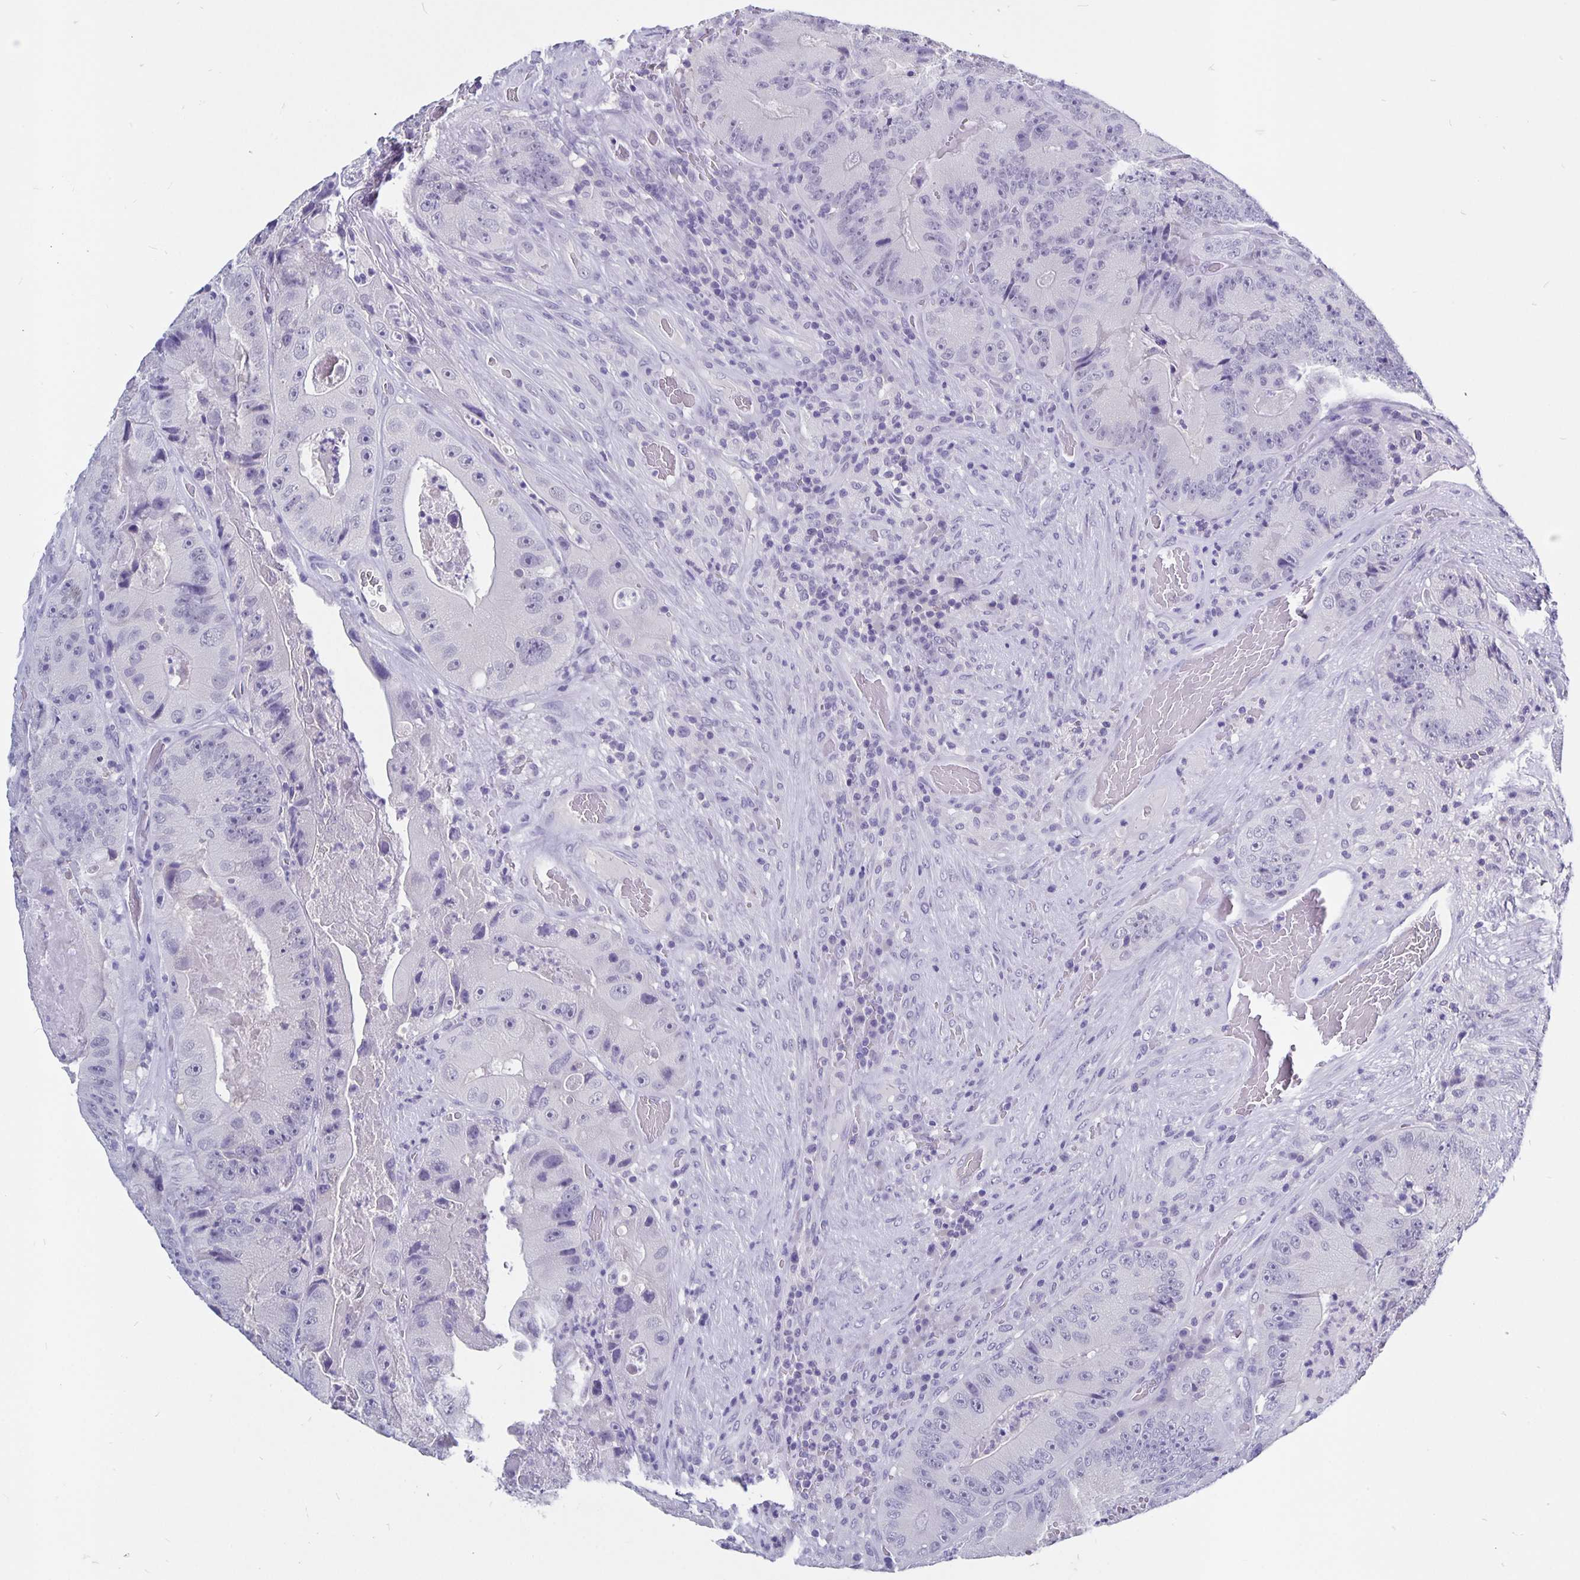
{"staining": {"intensity": "negative", "quantity": "none", "location": "none"}, "tissue": "colorectal cancer", "cell_type": "Tumor cells", "image_type": "cancer", "snomed": [{"axis": "morphology", "description": "Adenocarcinoma, NOS"}, {"axis": "topography", "description": "Colon"}], "caption": "An image of human colorectal adenocarcinoma is negative for staining in tumor cells. The staining was performed using DAB to visualize the protein expression in brown, while the nuclei were stained in blue with hematoxylin (Magnification: 20x).", "gene": "ODF3B", "patient": {"sex": "female", "age": 86}}